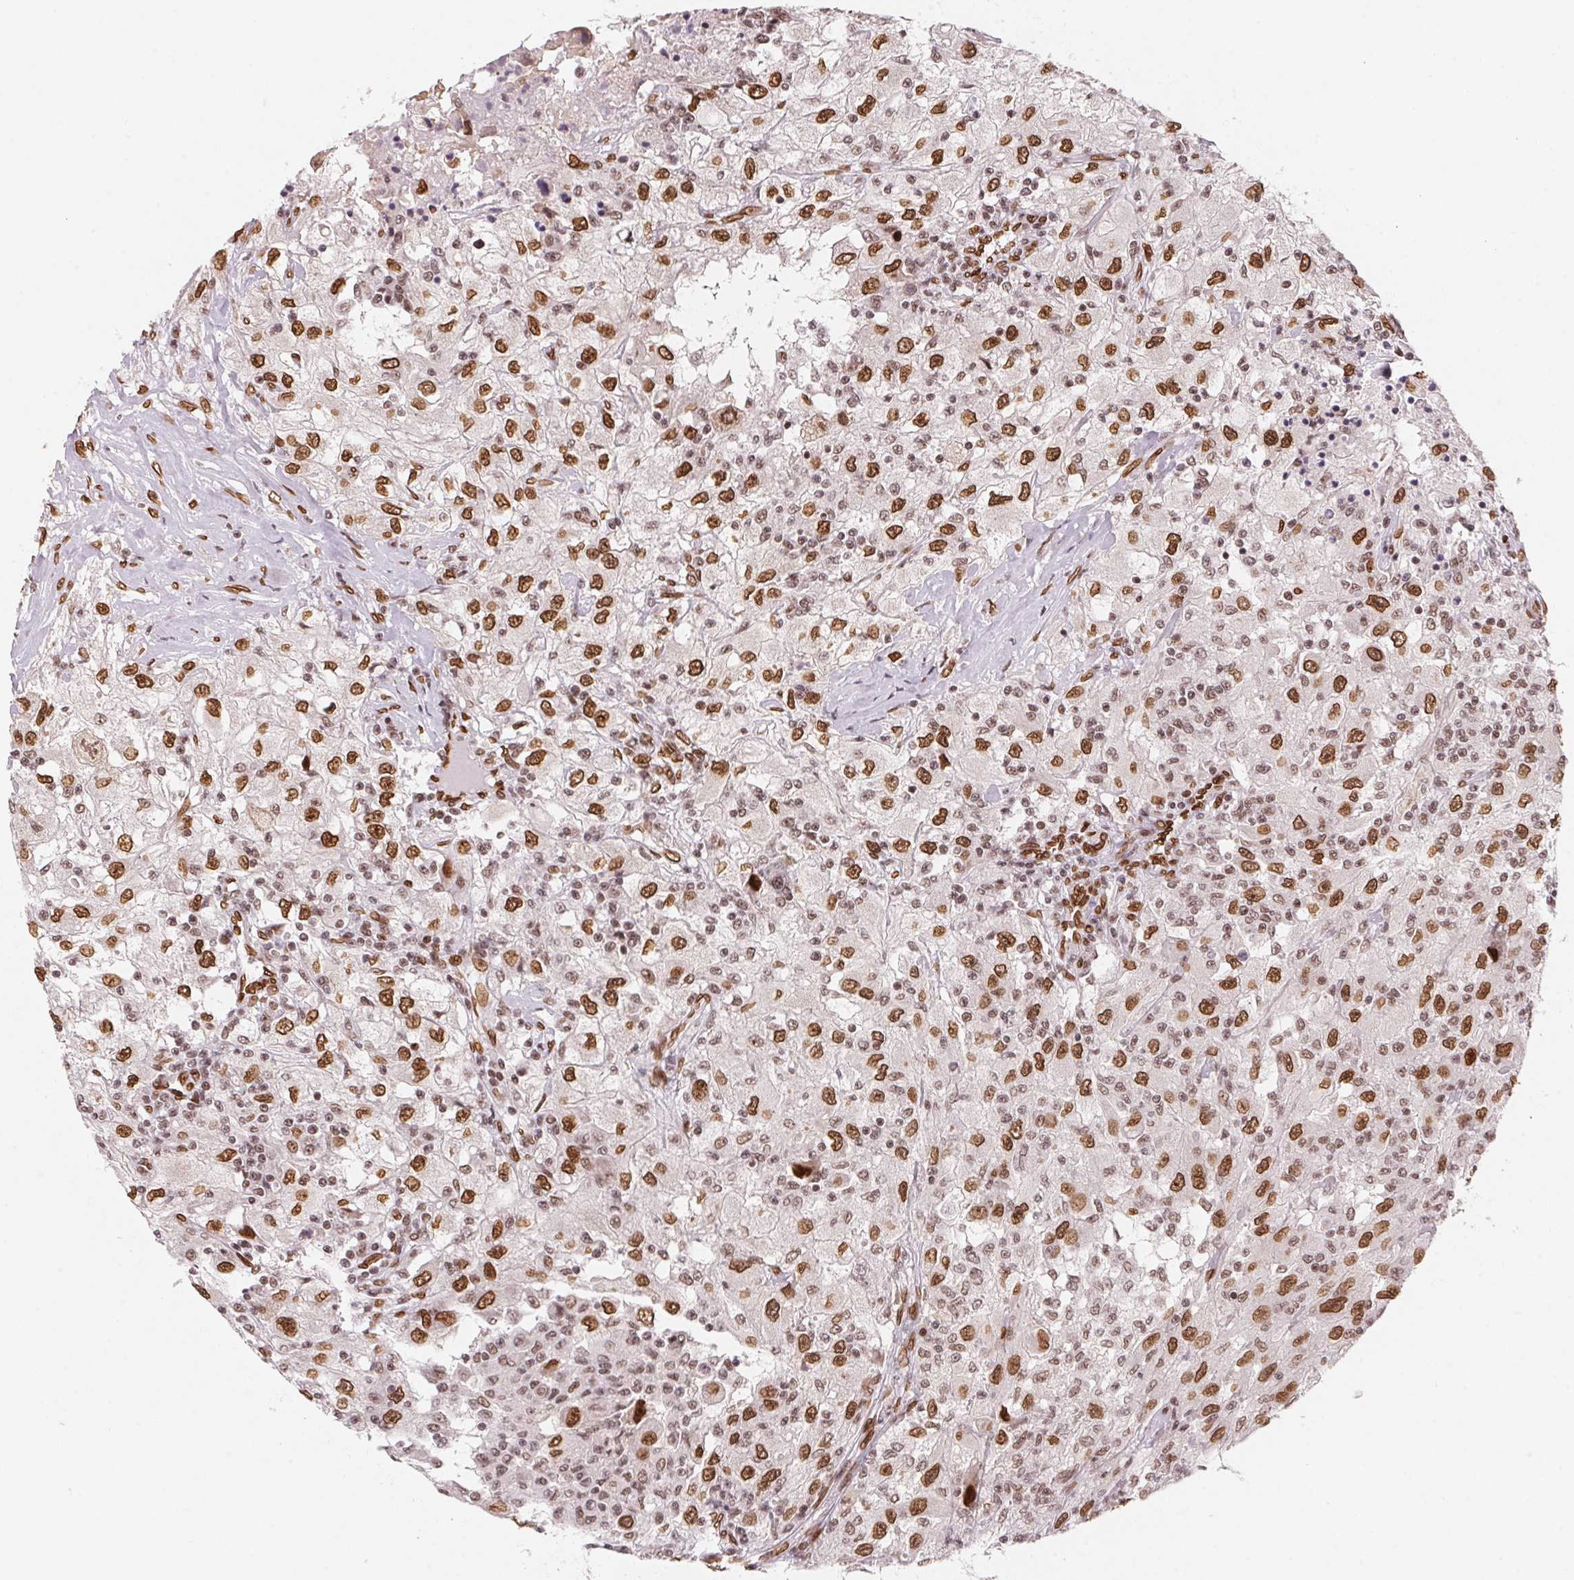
{"staining": {"intensity": "strong", "quantity": ">75%", "location": "cytoplasmic/membranous,nuclear"}, "tissue": "renal cancer", "cell_type": "Tumor cells", "image_type": "cancer", "snomed": [{"axis": "morphology", "description": "Adenocarcinoma, NOS"}, {"axis": "topography", "description": "Kidney"}], "caption": "Strong cytoplasmic/membranous and nuclear staining is present in about >75% of tumor cells in renal cancer (adenocarcinoma).", "gene": "SAP30BP", "patient": {"sex": "female", "age": 67}}